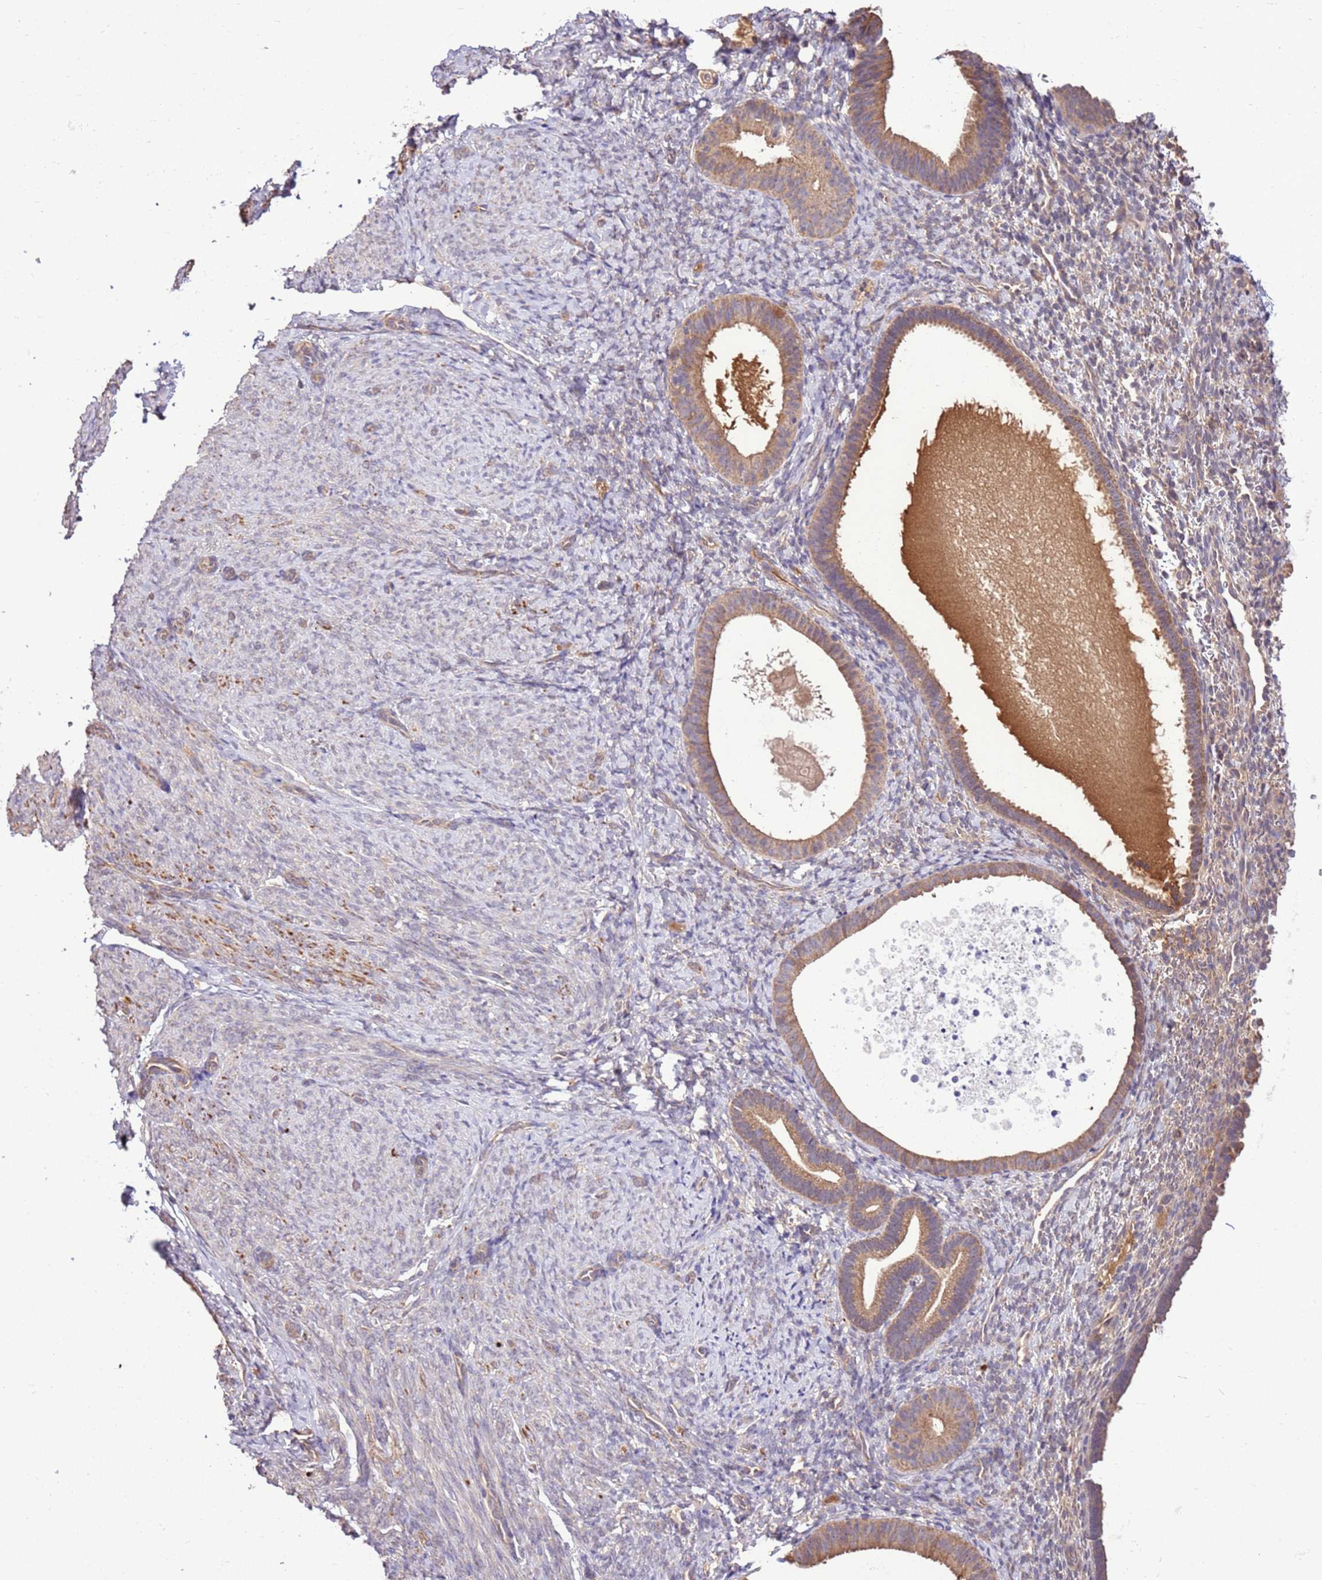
{"staining": {"intensity": "negative", "quantity": "none", "location": "none"}, "tissue": "endometrium", "cell_type": "Cells in endometrial stroma", "image_type": "normal", "snomed": [{"axis": "morphology", "description": "Normal tissue, NOS"}, {"axis": "topography", "description": "Endometrium"}], "caption": "A high-resolution image shows immunohistochemistry staining of benign endometrium, which shows no significant staining in cells in endometrial stroma. (Brightfield microscopy of DAB immunohistochemistry (IHC) at high magnification).", "gene": "BBS5", "patient": {"sex": "female", "age": 65}}